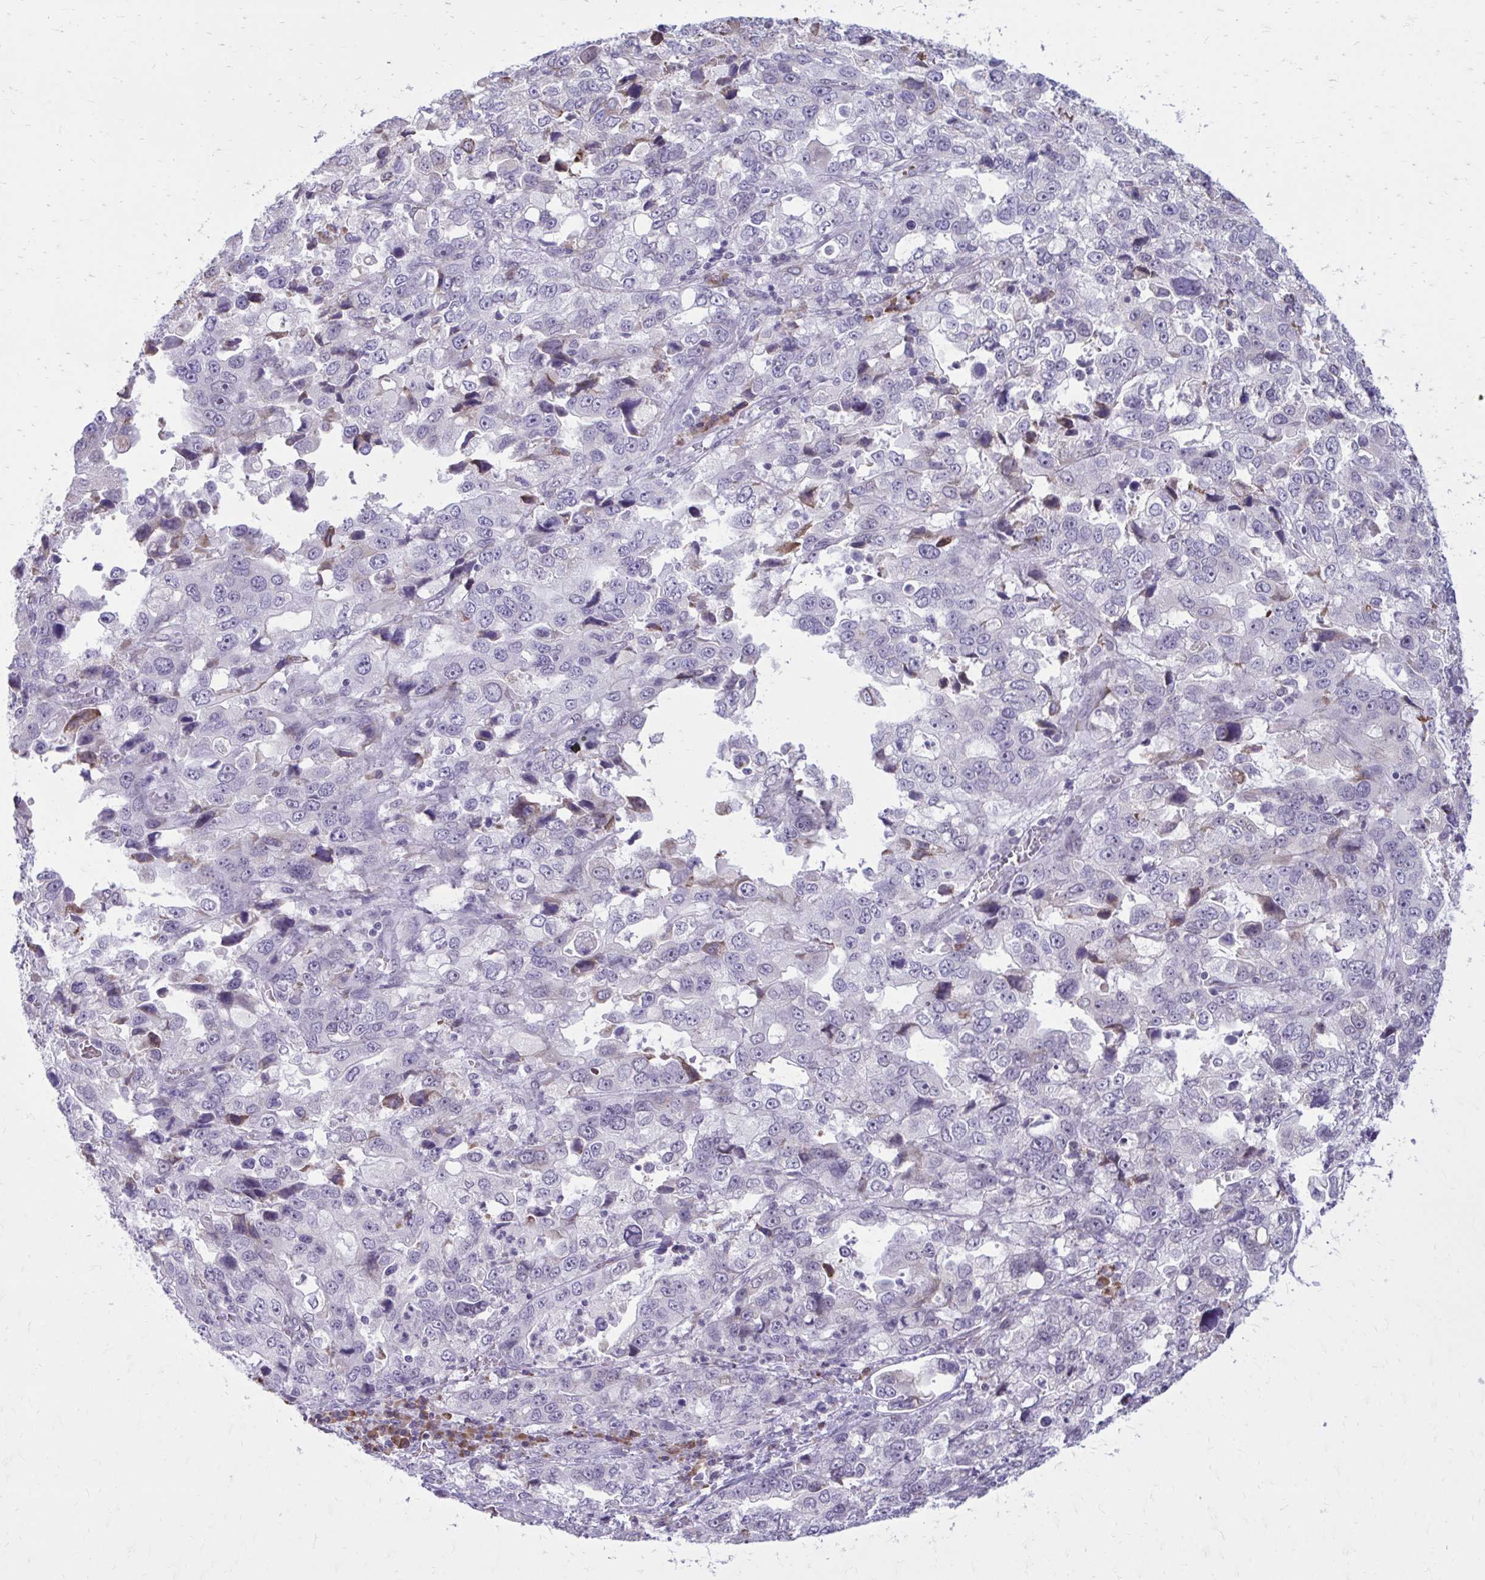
{"staining": {"intensity": "negative", "quantity": "none", "location": "none"}, "tissue": "stomach cancer", "cell_type": "Tumor cells", "image_type": "cancer", "snomed": [{"axis": "morphology", "description": "Adenocarcinoma, NOS"}, {"axis": "topography", "description": "Stomach, upper"}], "caption": "The IHC photomicrograph has no significant positivity in tumor cells of stomach cancer (adenocarcinoma) tissue.", "gene": "PROSER1", "patient": {"sex": "female", "age": 81}}